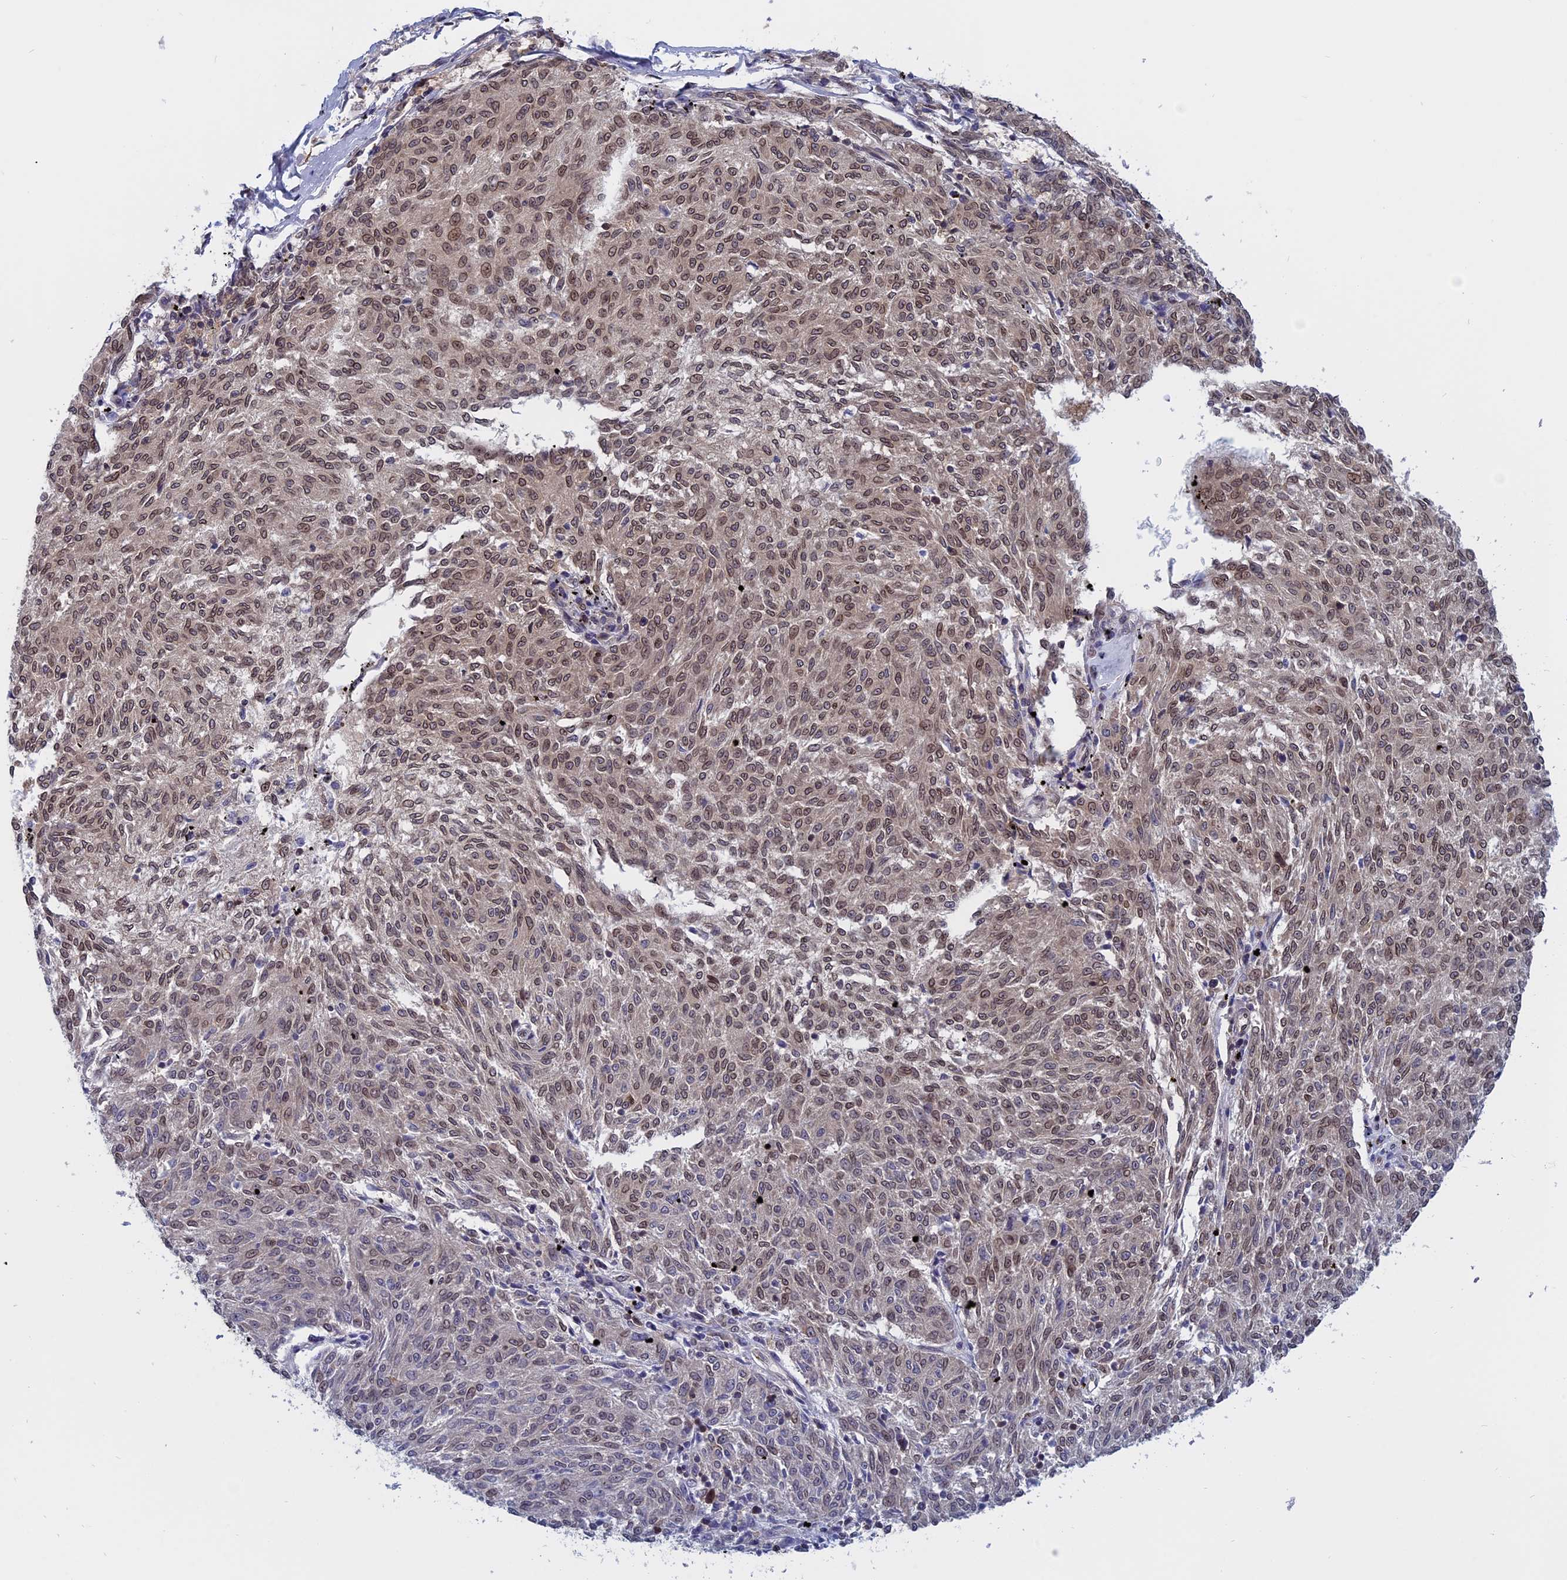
{"staining": {"intensity": "moderate", "quantity": "25%-75%", "location": "nuclear"}, "tissue": "melanoma", "cell_type": "Tumor cells", "image_type": "cancer", "snomed": [{"axis": "morphology", "description": "Malignant melanoma, NOS"}, {"axis": "topography", "description": "Skin"}], "caption": "This image displays immunohistochemistry staining of malignant melanoma, with medium moderate nuclear positivity in approximately 25%-75% of tumor cells.", "gene": "NAA10", "patient": {"sex": "female", "age": 72}}